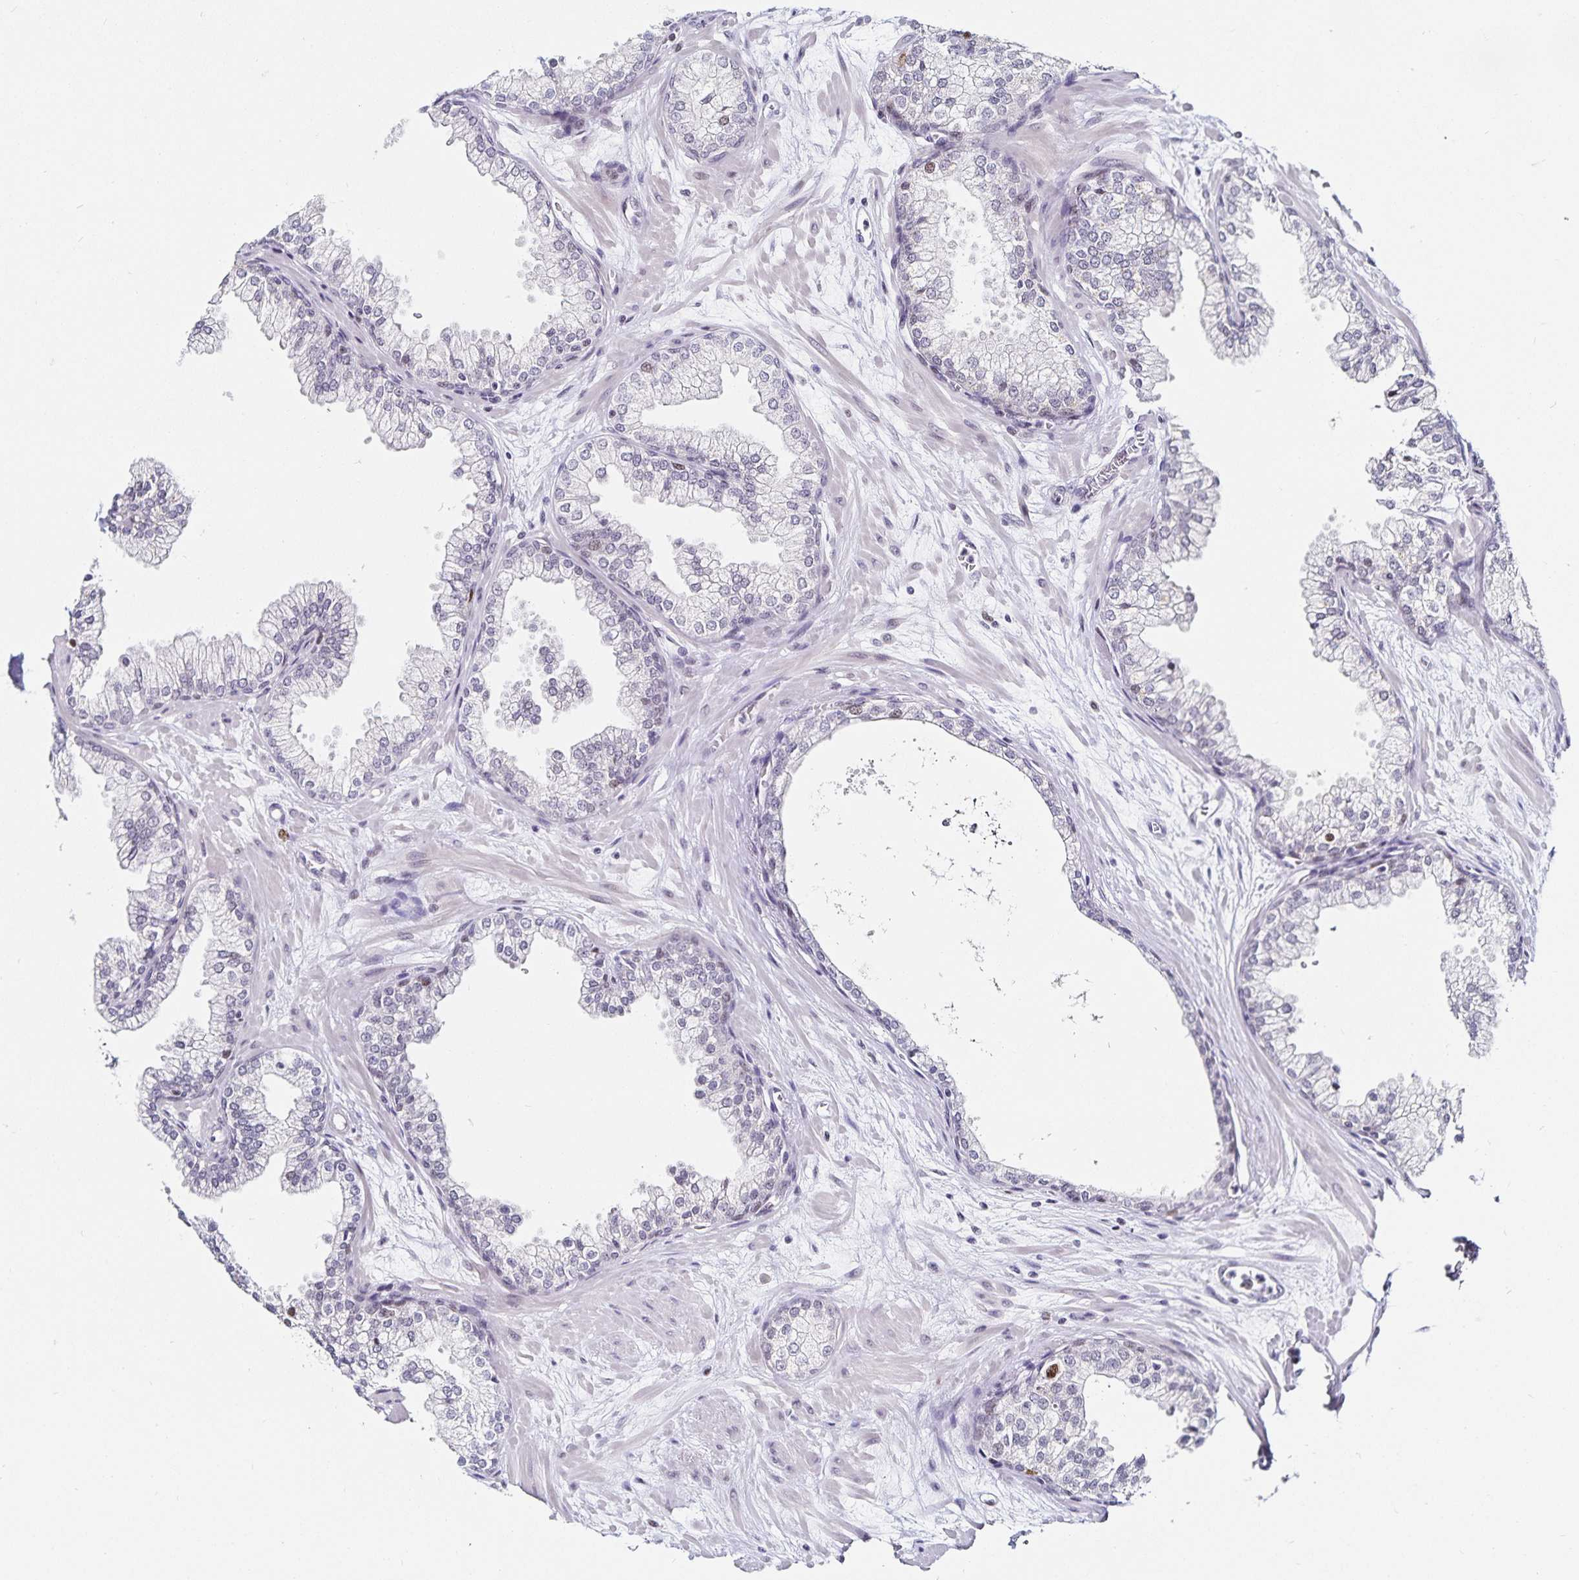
{"staining": {"intensity": "negative", "quantity": "none", "location": "none"}, "tissue": "prostate", "cell_type": "Glandular cells", "image_type": "normal", "snomed": [{"axis": "morphology", "description": "Normal tissue, NOS"}, {"axis": "topography", "description": "Prostate"}, {"axis": "topography", "description": "Peripheral nerve tissue"}], "caption": "Unremarkable prostate was stained to show a protein in brown. There is no significant positivity in glandular cells.", "gene": "ANLN", "patient": {"sex": "male", "age": 61}}